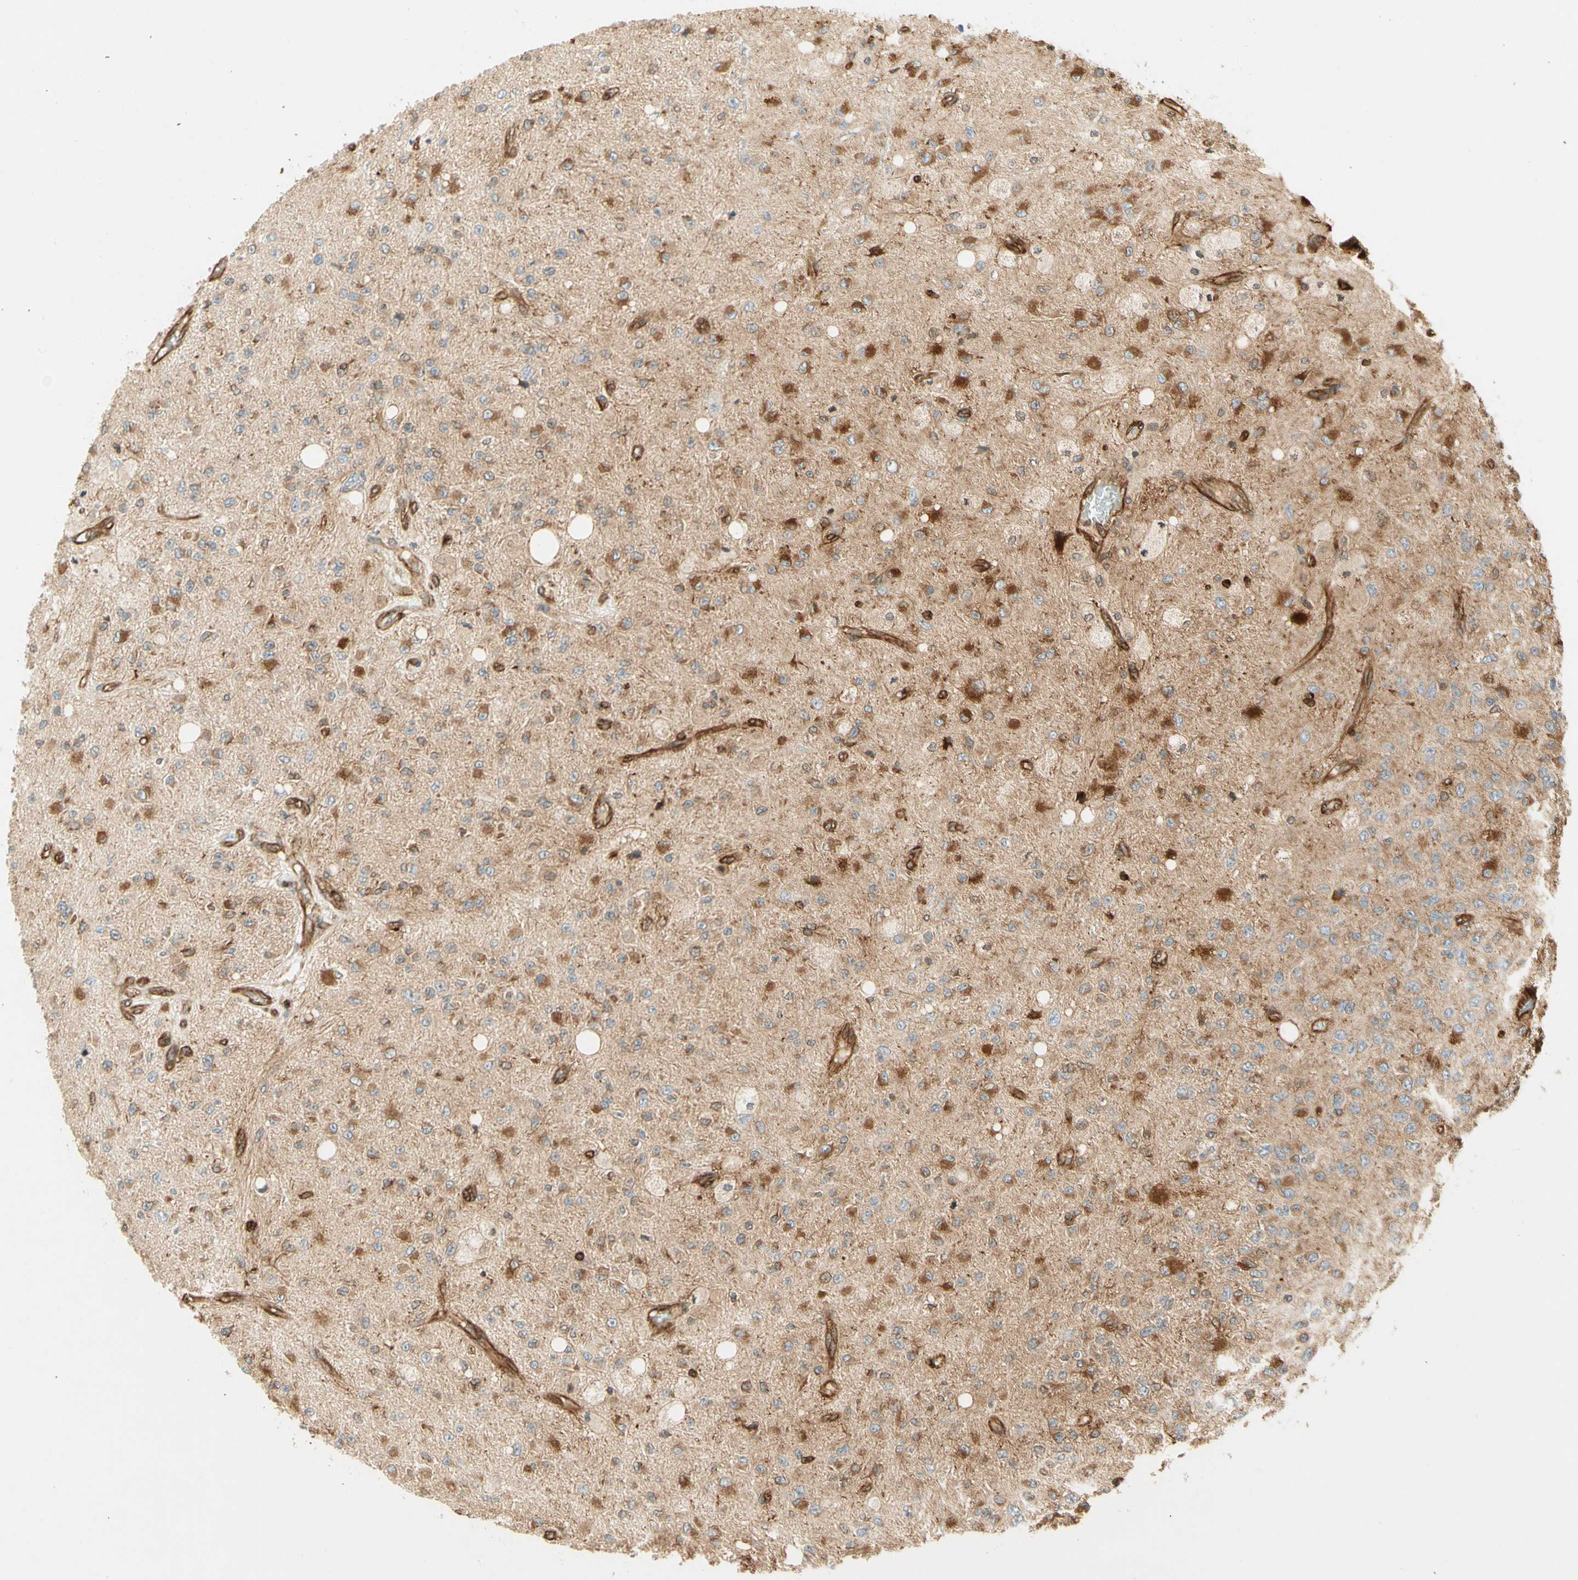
{"staining": {"intensity": "moderate", "quantity": ">75%", "location": "cytoplasmic/membranous"}, "tissue": "glioma", "cell_type": "Tumor cells", "image_type": "cancer", "snomed": [{"axis": "morphology", "description": "Glioma, malignant, High grade"}, {"axis": "topography", "description": "pancreas cauda"}], "caption": "Protein staining of glioma tissue exhibits moderate cytoplasmic/membranous positivity in approximately >75% of tumor cells. (Brightfield microscopy of DAB IHC at high magnification).", "gene": "TAPBP", "patient": {"sex": "male", "age": 60}}